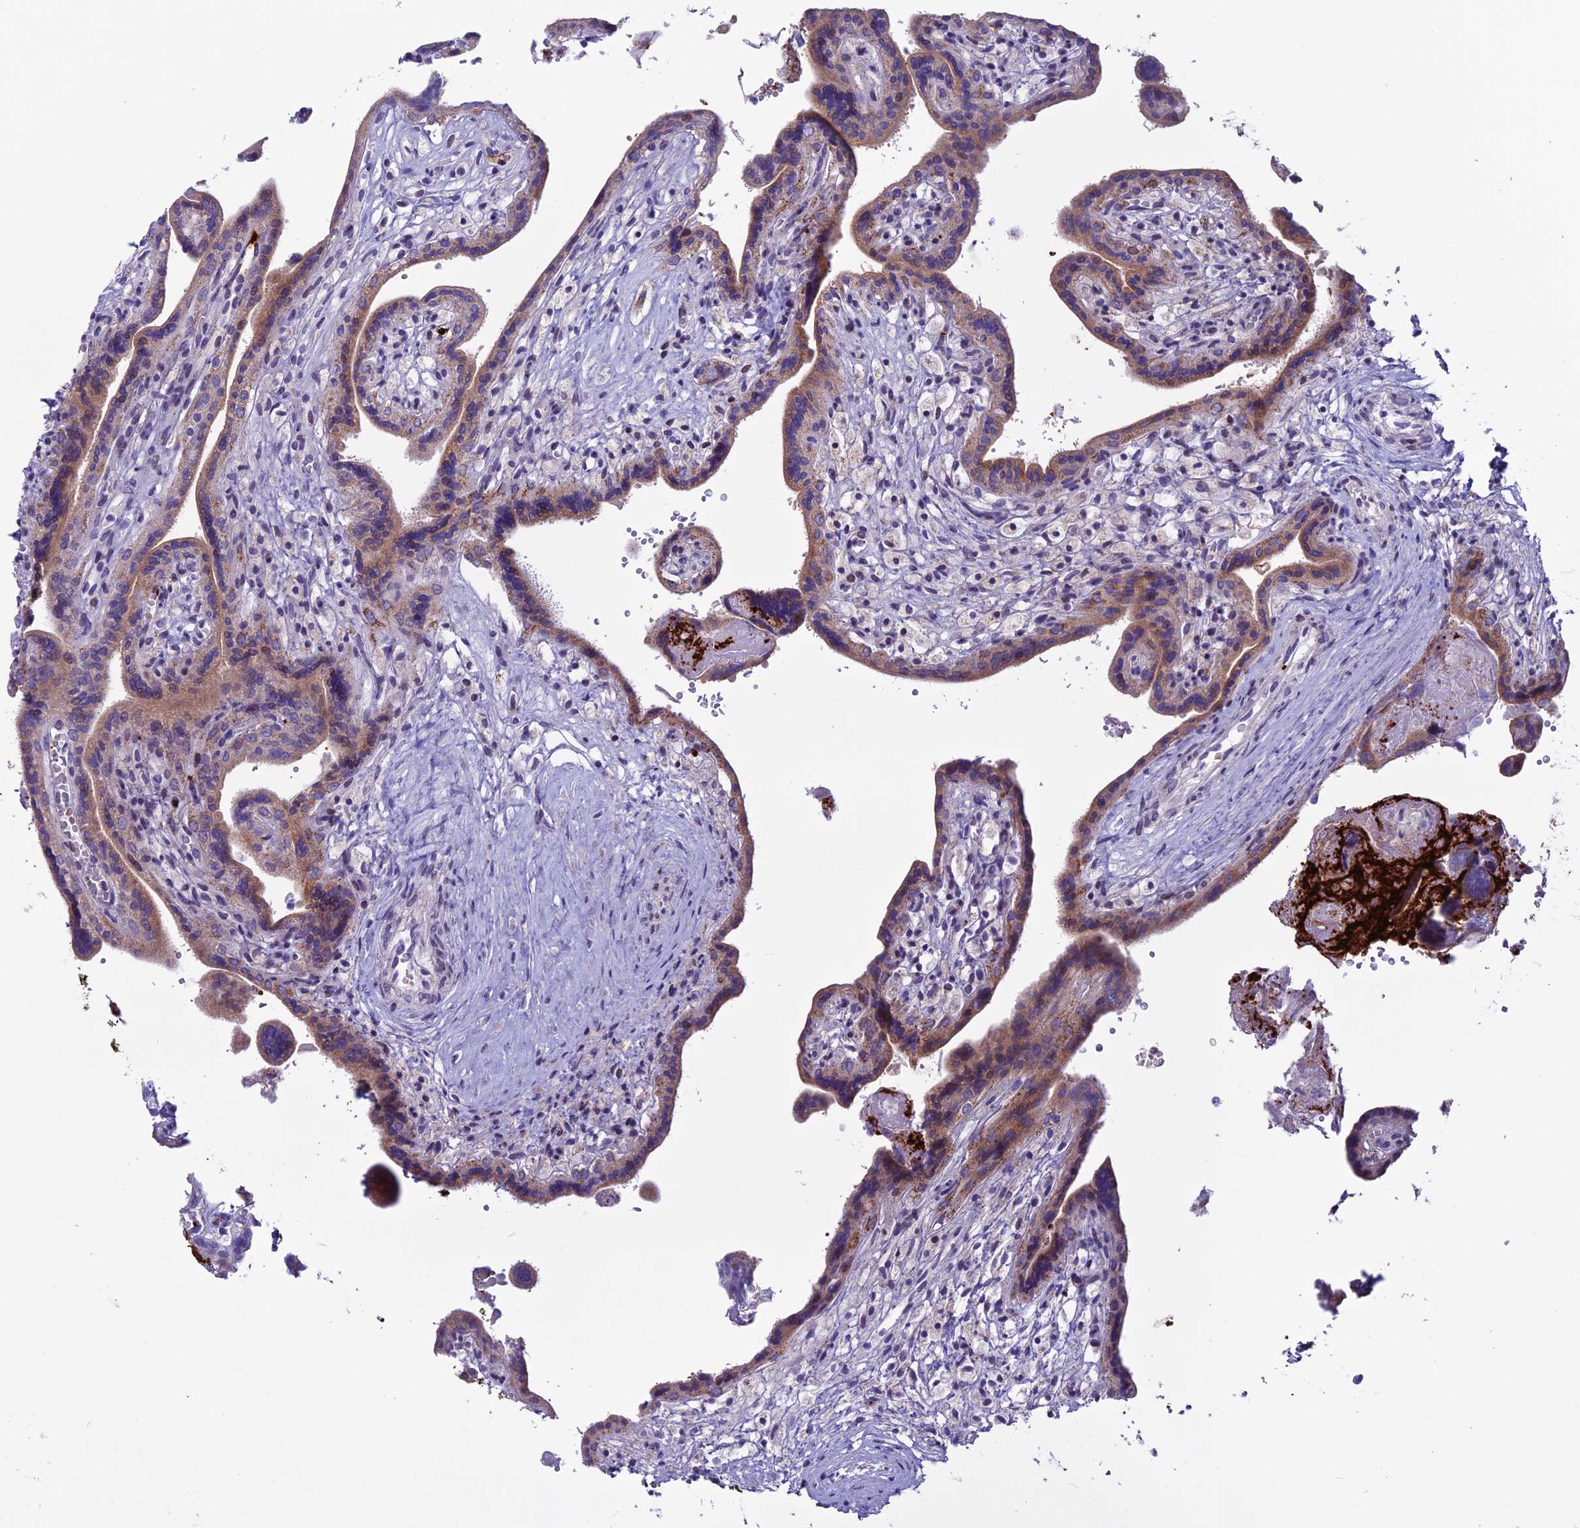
{"staining": {"intensity": "moderate", "quantity": "25%-75%", "location": "cytoplasmic/membranous"}, "tissue": "placenta", "cell_type": "Trophoblastic cells", "image_type": "normal", "snomed": [{"axis": "morphology", "description": "Normal tissue, NOS"}, {"axis": "topography", "description": "Placenta"}], "caption": "Immunohistochemistry (DAB (3,3'-diaminobenzidine)) staining of unremarkable human placenta exhibits moderate cytoplasmic/membranous protein expression in approximately 25%-75% of trophoblastic cells. The staining was performed using DAB to visualize the protein expression in brown, while the nuclei were stained in blue with hematoxylin (Magnification: 20x).", "gene": "C21orf140", "patient": {"sex": "female", "age": 37}}